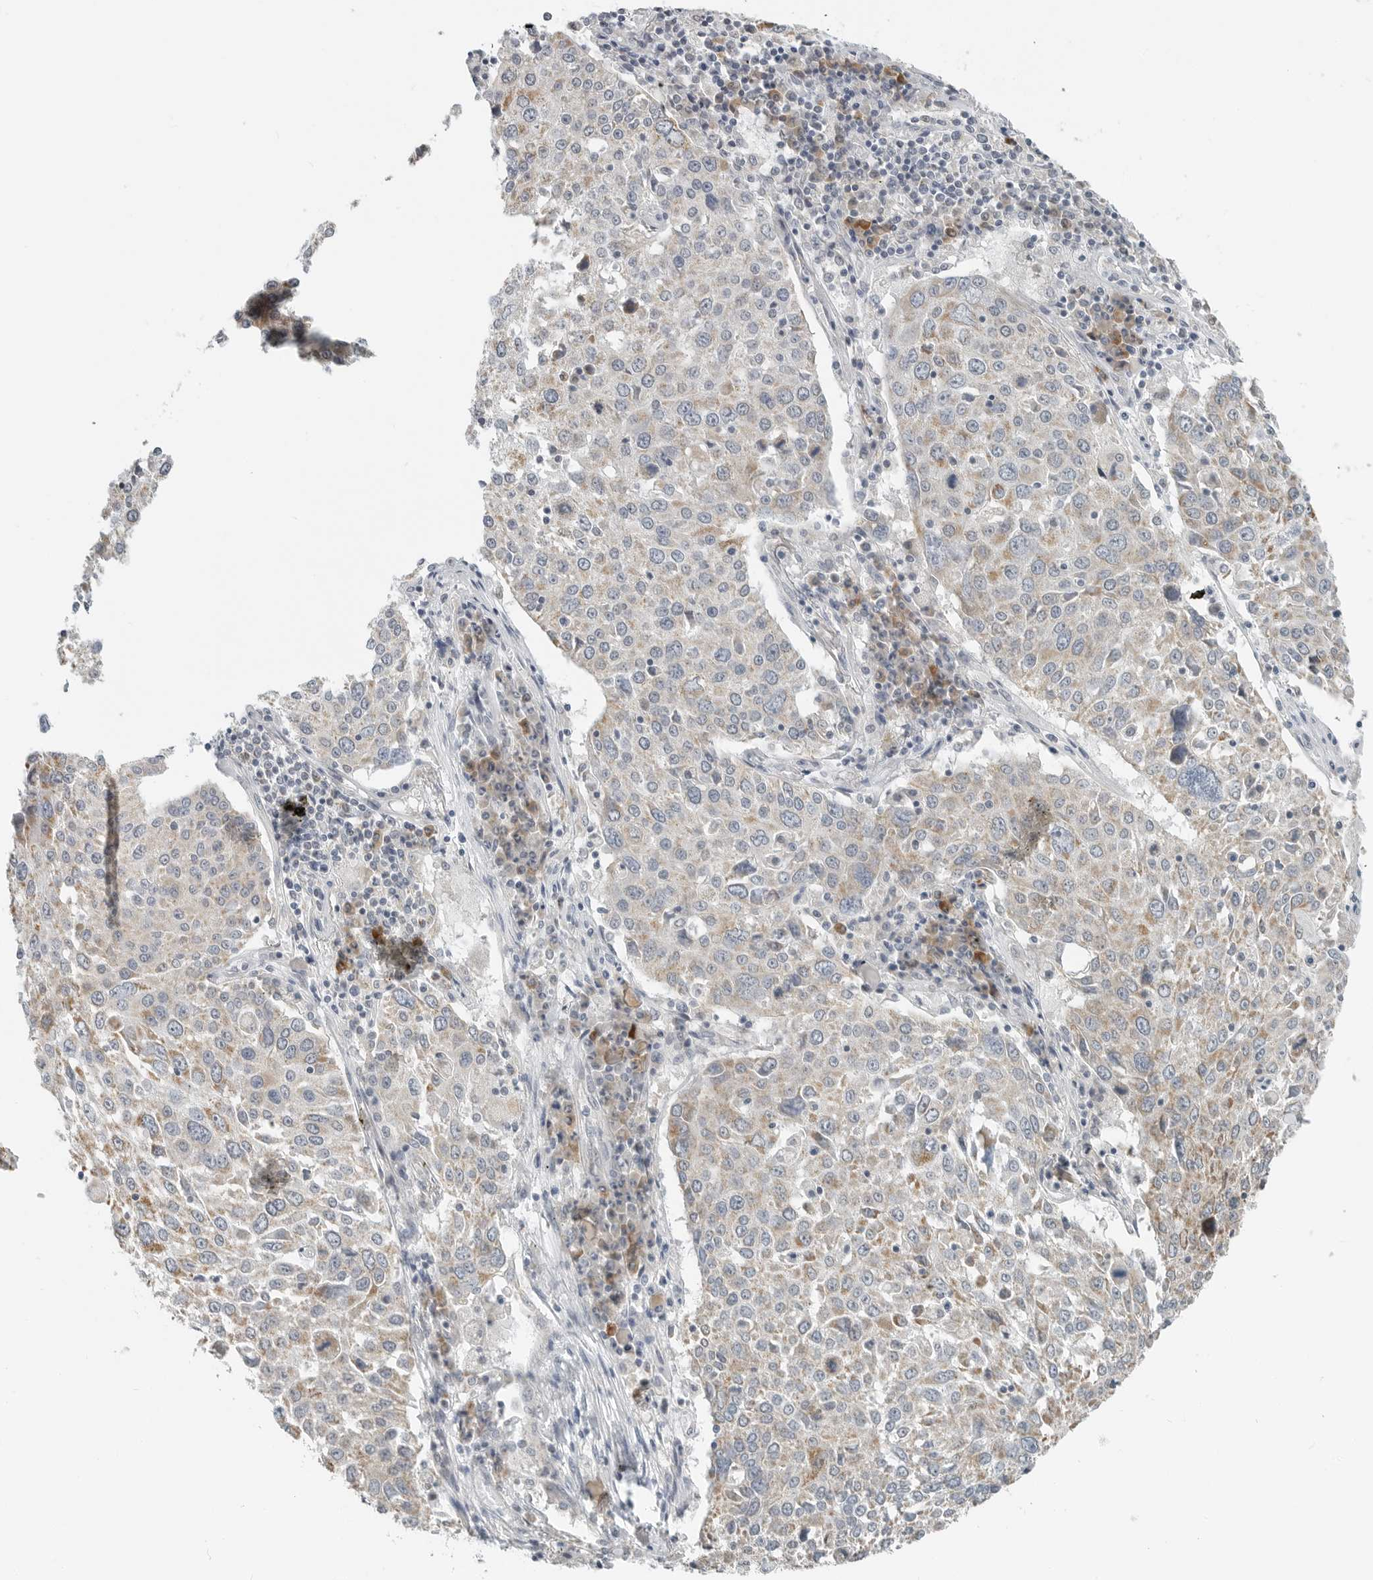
{"staining": {"intensity": "moderate", "quantity": "<25%", "location": "cytoplasmic/membranous"}, "tissue": "lung cancer", "cell_type": "Tumor cells", "image_type": "cancer", "snomed": [{"axis": "morphology", "description": "Squamous cell carcinoma, NOS"}, {"axis": "topography", "description": "Lung"}], "caption": "Immunohistochemistry (IHC) histopathology image of human squamous cell carcinoma (lung) stained for a protein (brown), which demonstrates low levels of moderate cytoplasmic/membranous positivity in approximately <25% of tumor cells.", "gene": "IL12RB2", "patient": {"sex": "male", "age": 65}}